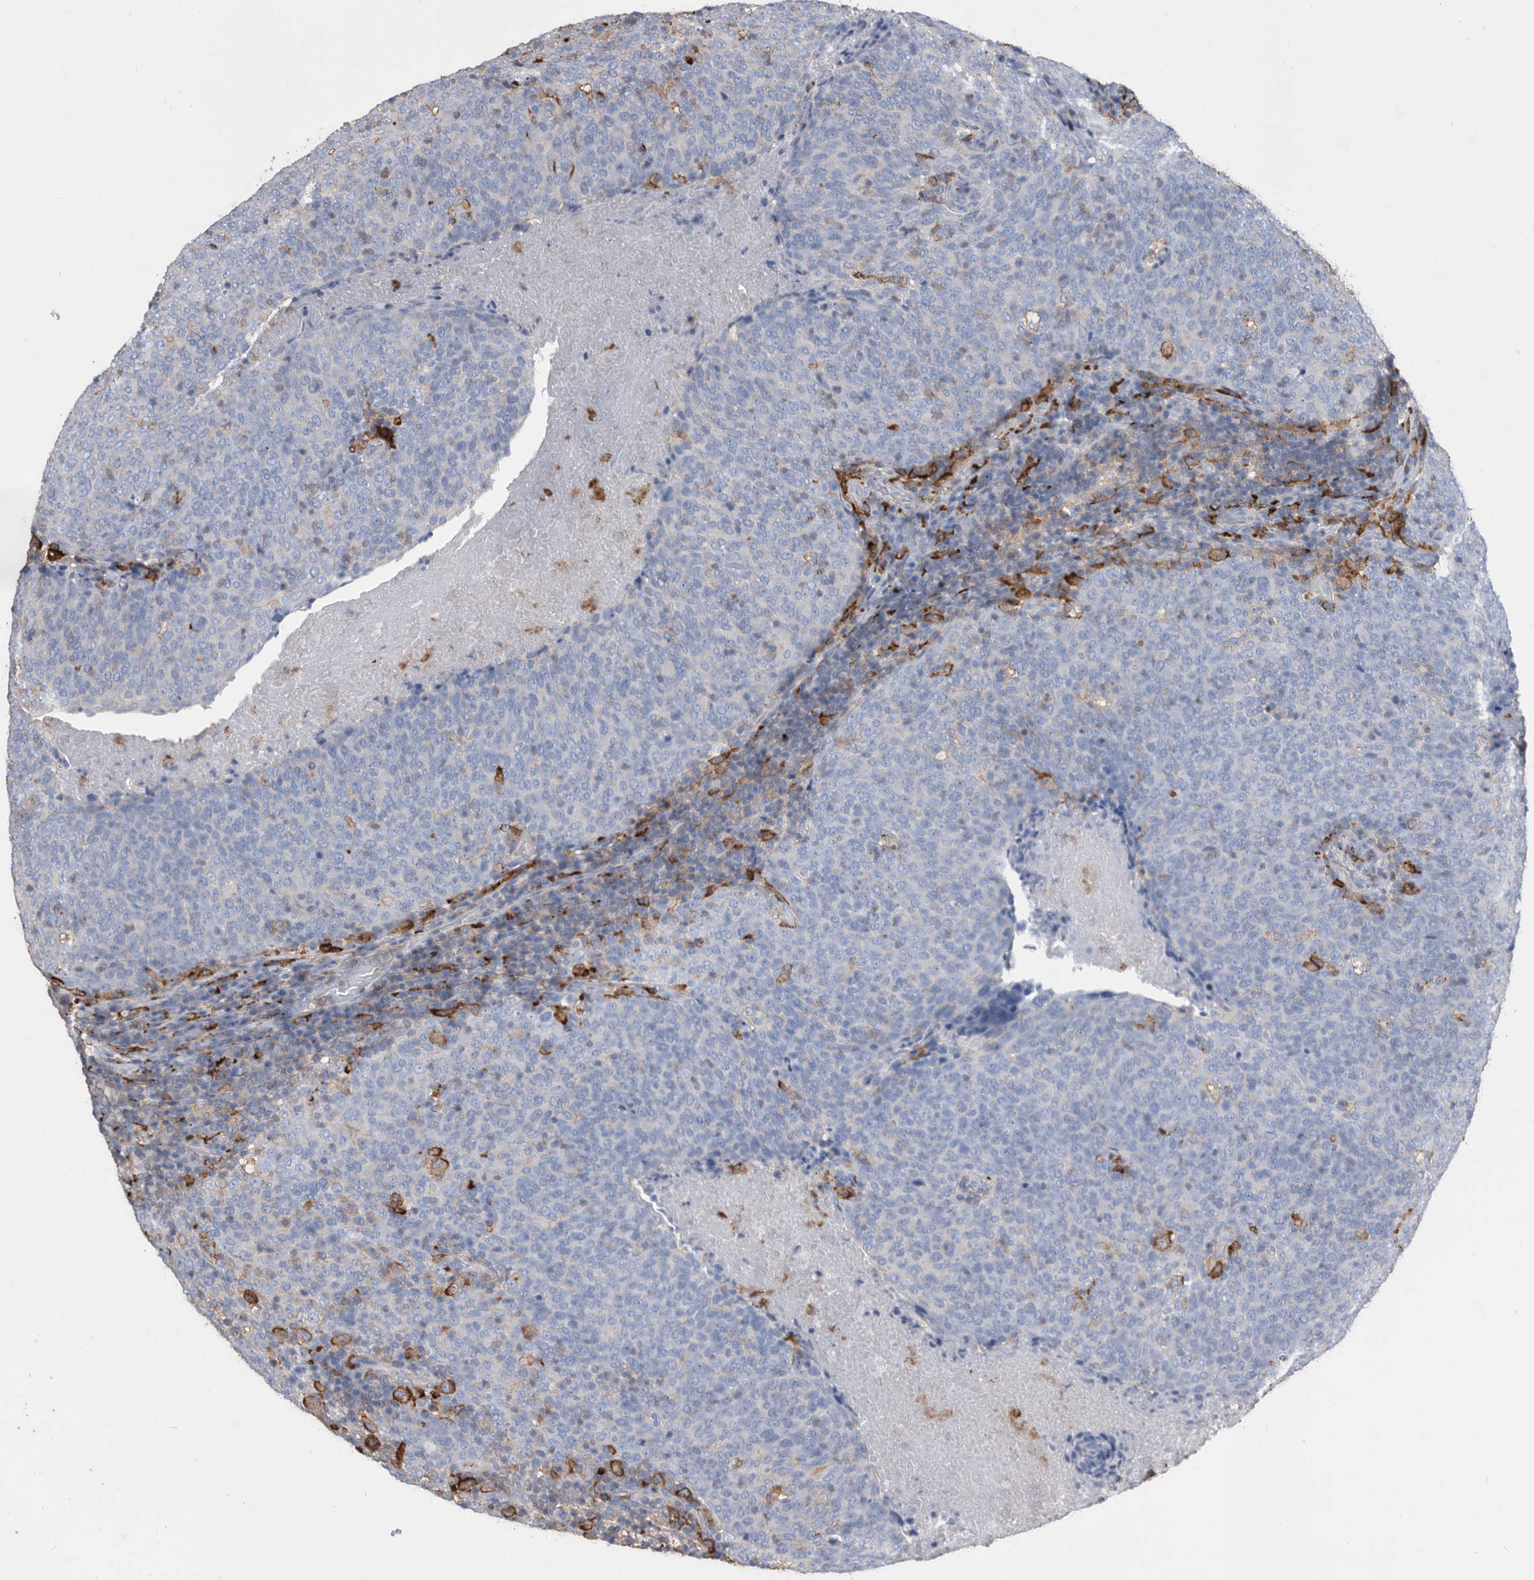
{"staining": {"intensity": "negative", "quantity": "none", "location": "none"}, "tissue": "head and neck cancer", "cell_type": "Tumor cells", "image_type": "cancer", "snomed": [{"axis": "morphology", "description": "Squamous cell carcinoma, NOS"}, {"axis": "morphology", "description": "Squamous cell carcinoma, metastatic, NOS"}, {"axis": "topography", "description": "Lymph node"}, {"axis": "topography", "description": "Head-Neck"}], "caption": "Tumor cells are negative for protein expression in human head and neck cancer (metastatic squamous cell carcinoma).", "gene": "MS4A4A", "patient": {"sex": "male", "age": 62}}